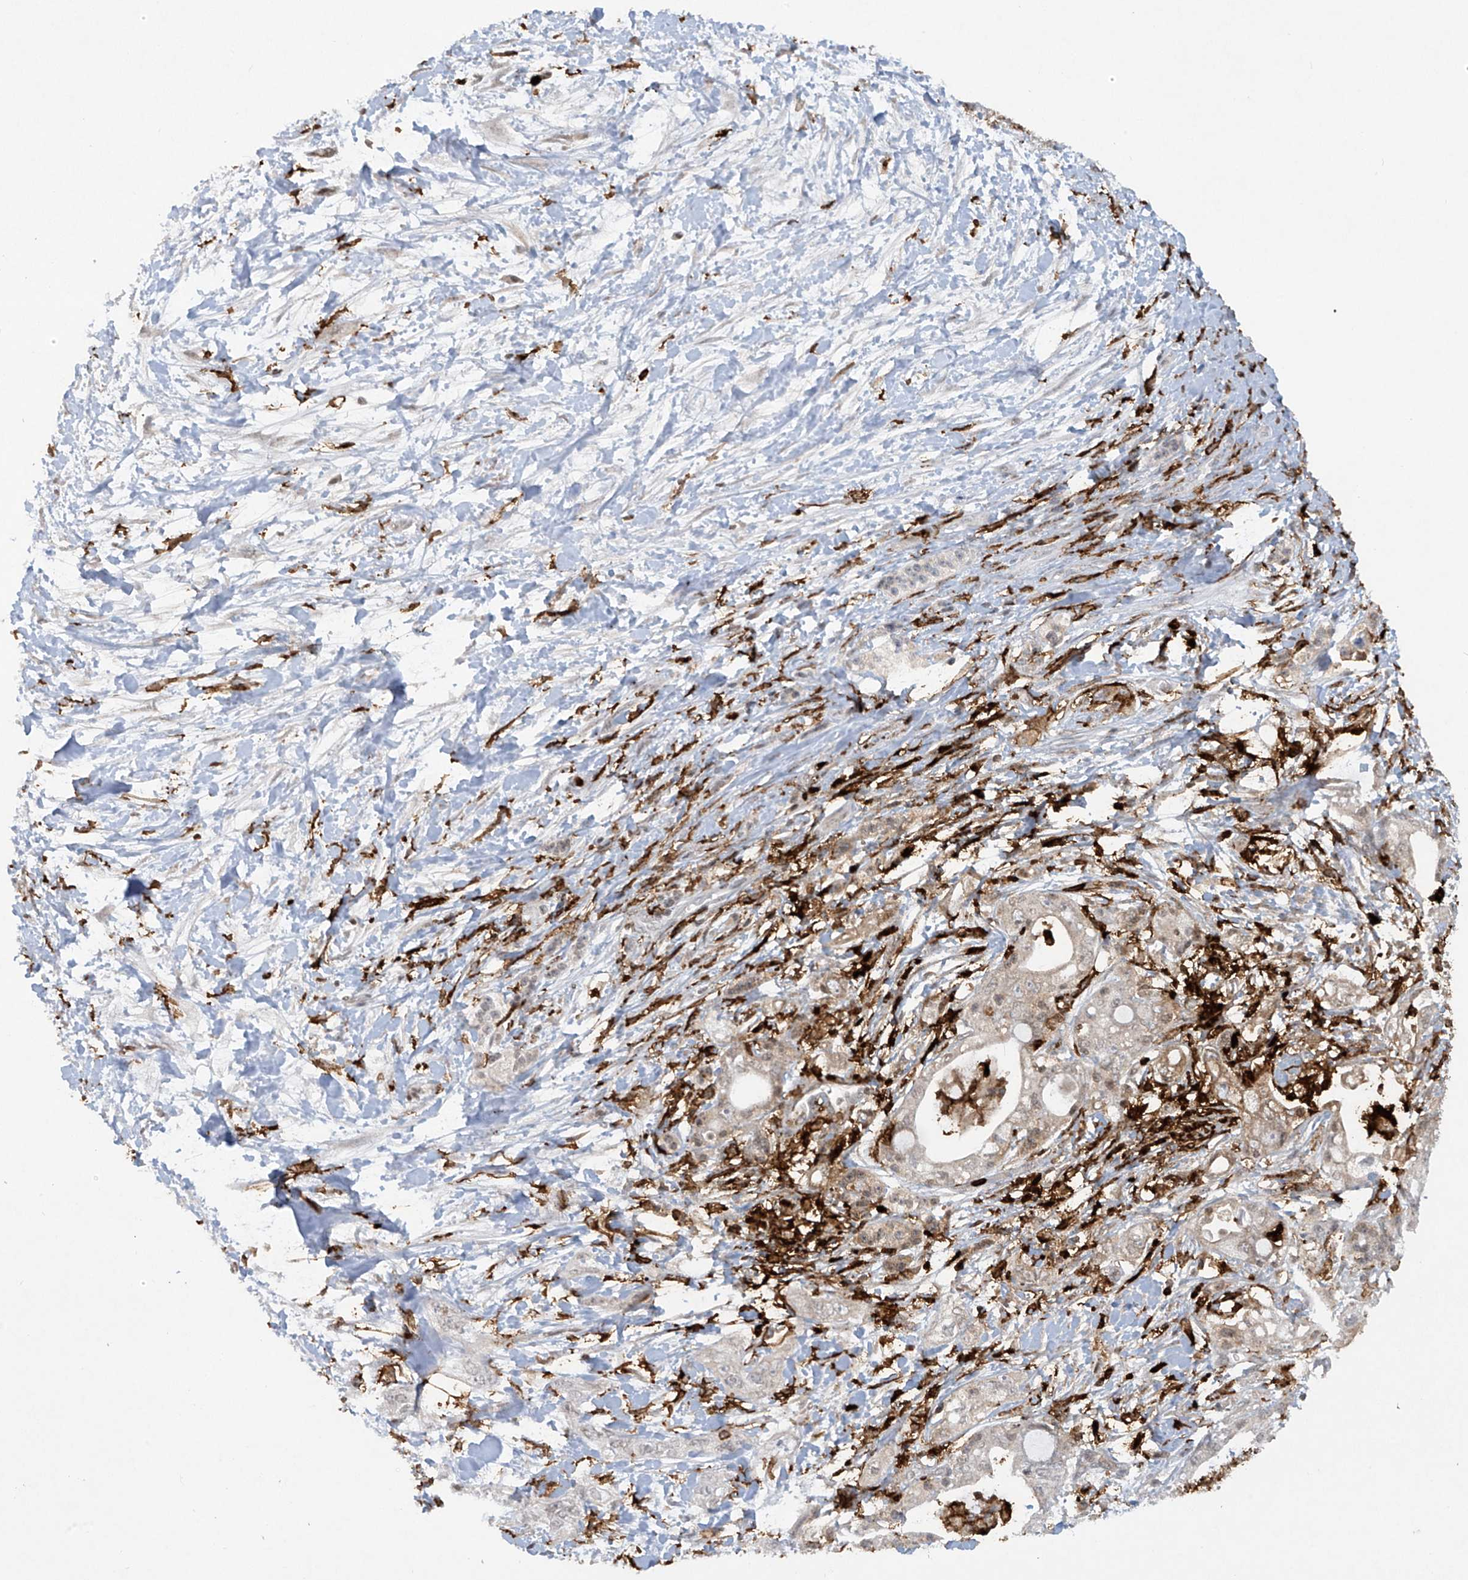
{"staining": {"intensity": "weak", "quantity": "<25%", "location": "cytoplasmic/membranous"}, "tissue": "pancreatic cancer", "cell_type": "Tumor cells", "image_type": "cancer", "snomed": [{"axis": "morphology", "description": "Adenocarcinoma, NOS"}, {"axis": "topography", "description": "Pancreas"}], "caption": "Immunohistochemical staining of pancreatic cancer (adenocarcinoma) displays no significant expression in tumor cells.", "gene": "FCGR3A", "patient": {"sex": "male", "age": 70}}